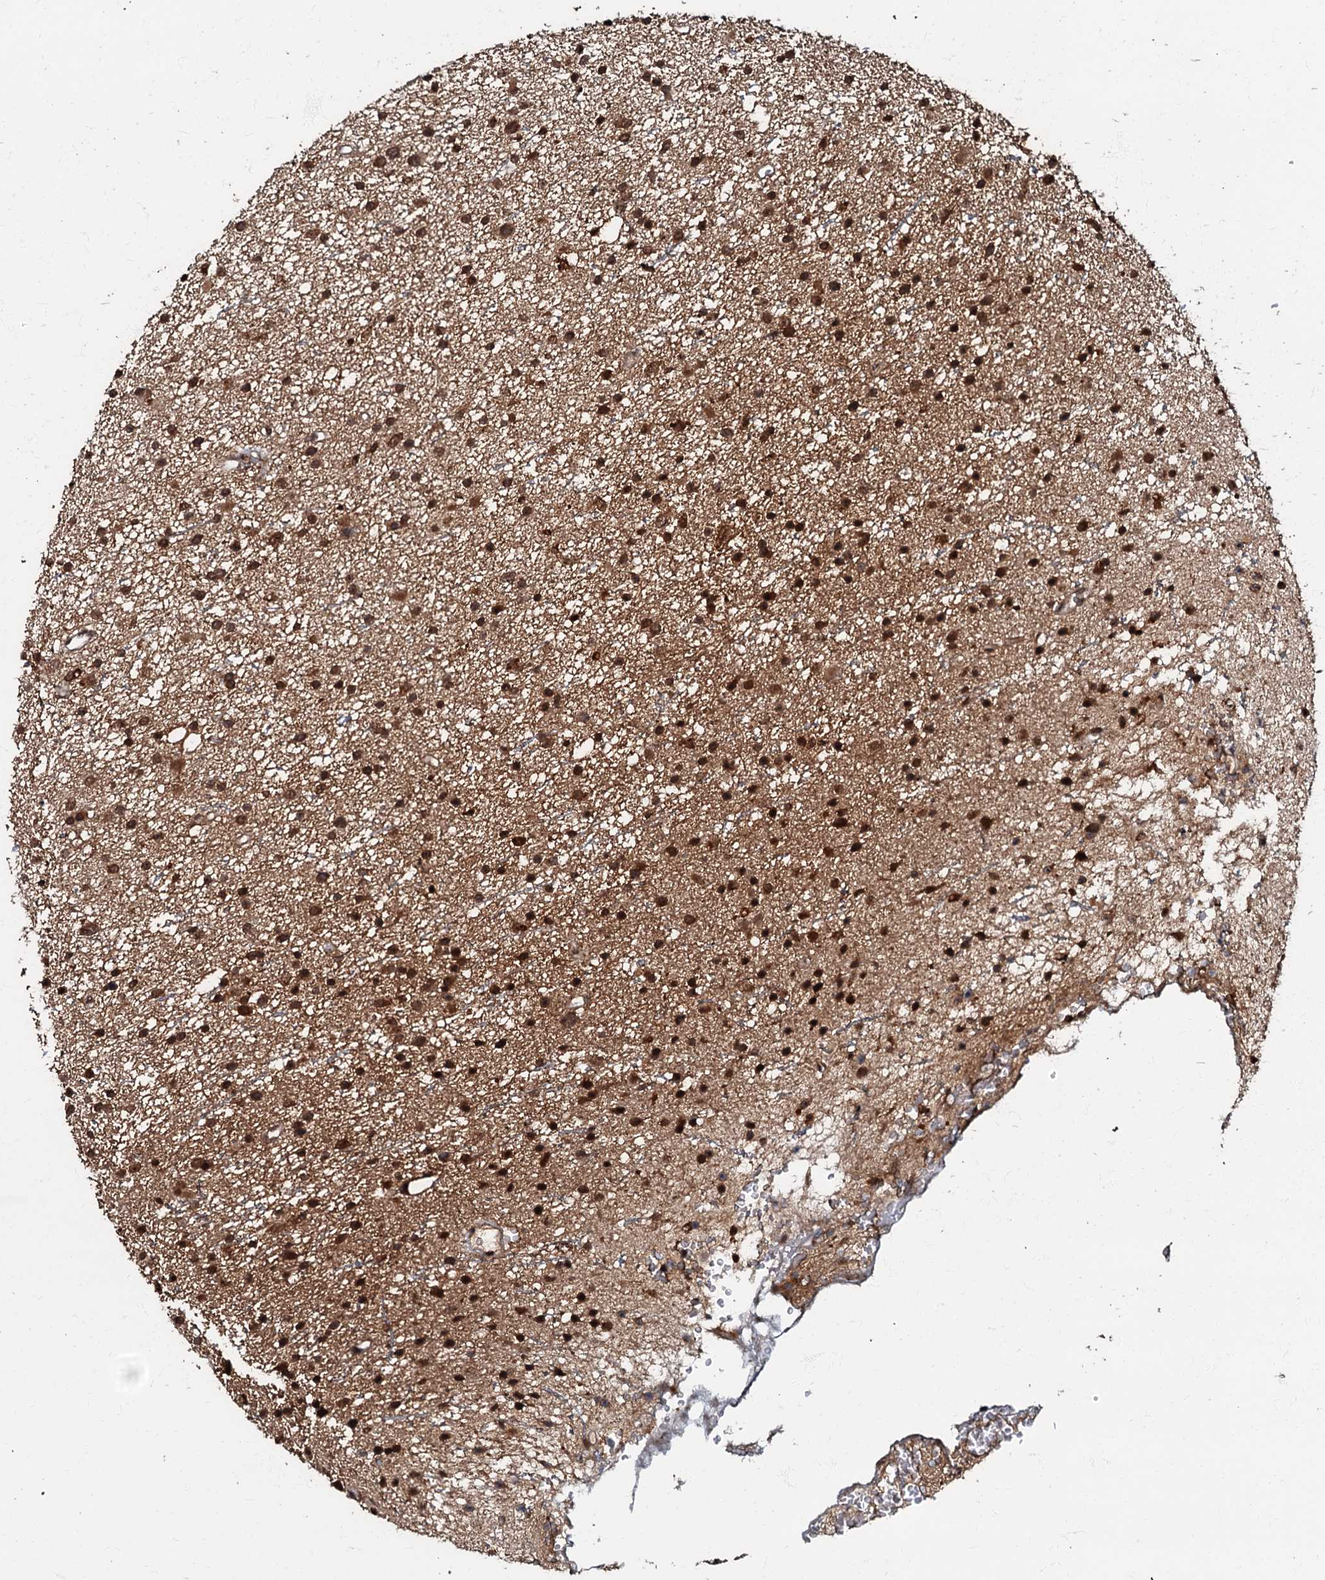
{"staining": {"intensity": "moderate", "quantity": ">75%", "location": "cytoplasmic/membranous,nuclear"}, "tissue": "glioma", "cell_type": "Tumor cells", "image_type": "cancer", "snomed": [{"axis": "morphology", "description": "Glioma, malignant, Low grade"}, {"axis": "topography", "description": "Cerebral cortex"}], "caption": "A micrograph of glioma stained for a protein demonstrates moderate cytoplasmic/membranous and nuclear brown staining in tumor cells.", "gene": "C18orf32", "patient": {"sex": "female", "age": 39}}